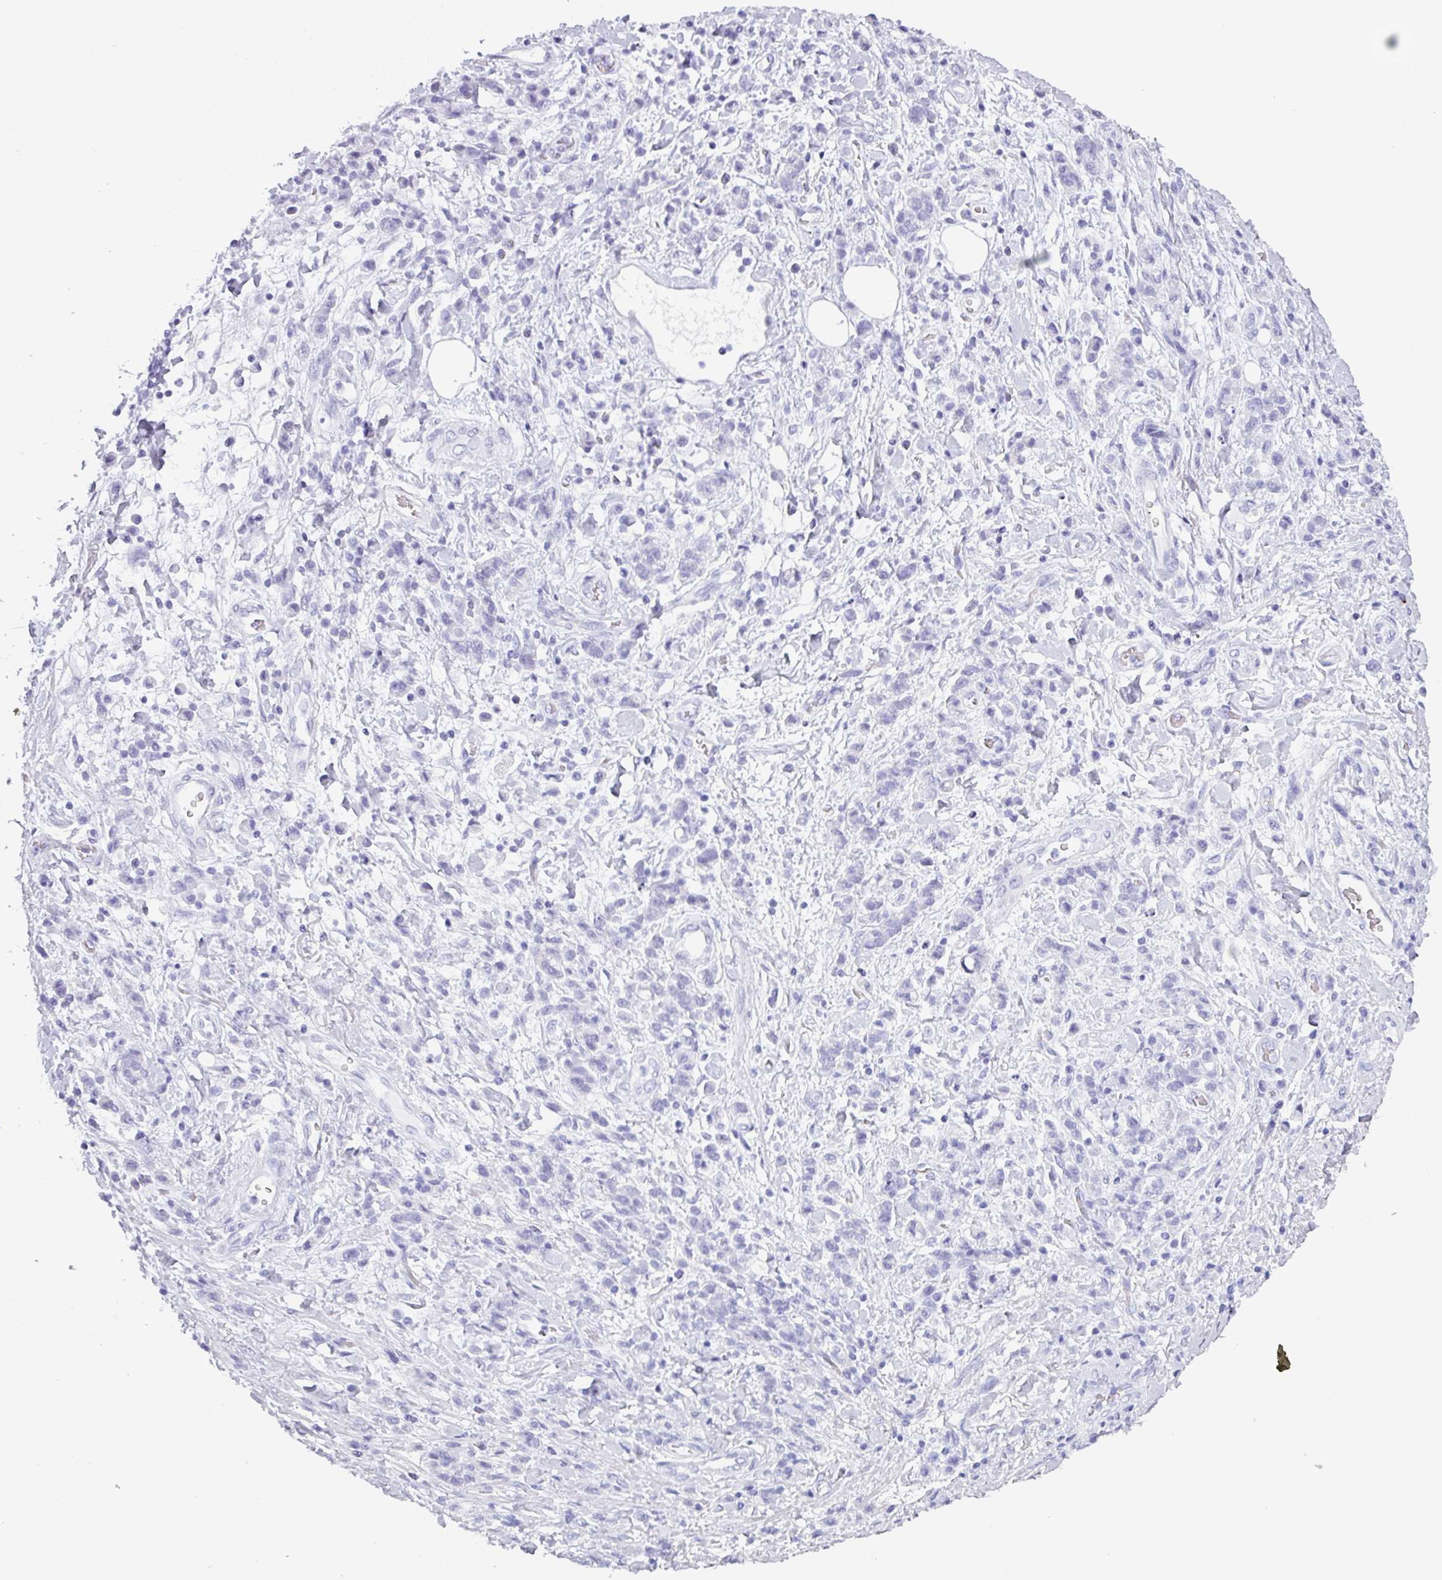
{"staining": {"intensity": "negative", "quantity": "none", "location": "none"}, "tissue": "stomach cancer", "cell_type": "Tumor cells", "image_type": "cancer", "snomed": [{"axis": "morphology", "description": "Adenocarcinoma, NOS"}, {"axis": "topography", "description": "Stomach"}], "caption": "Immunohistochemistry of stomach cancer displays no expression in tumor cells. (DAB (3,3'-diaminobenzidine) immunohistochemistry (IHC), high magnification).", "gene": "CRYBB2", "patient": {"sex": "male", "age": 77}}